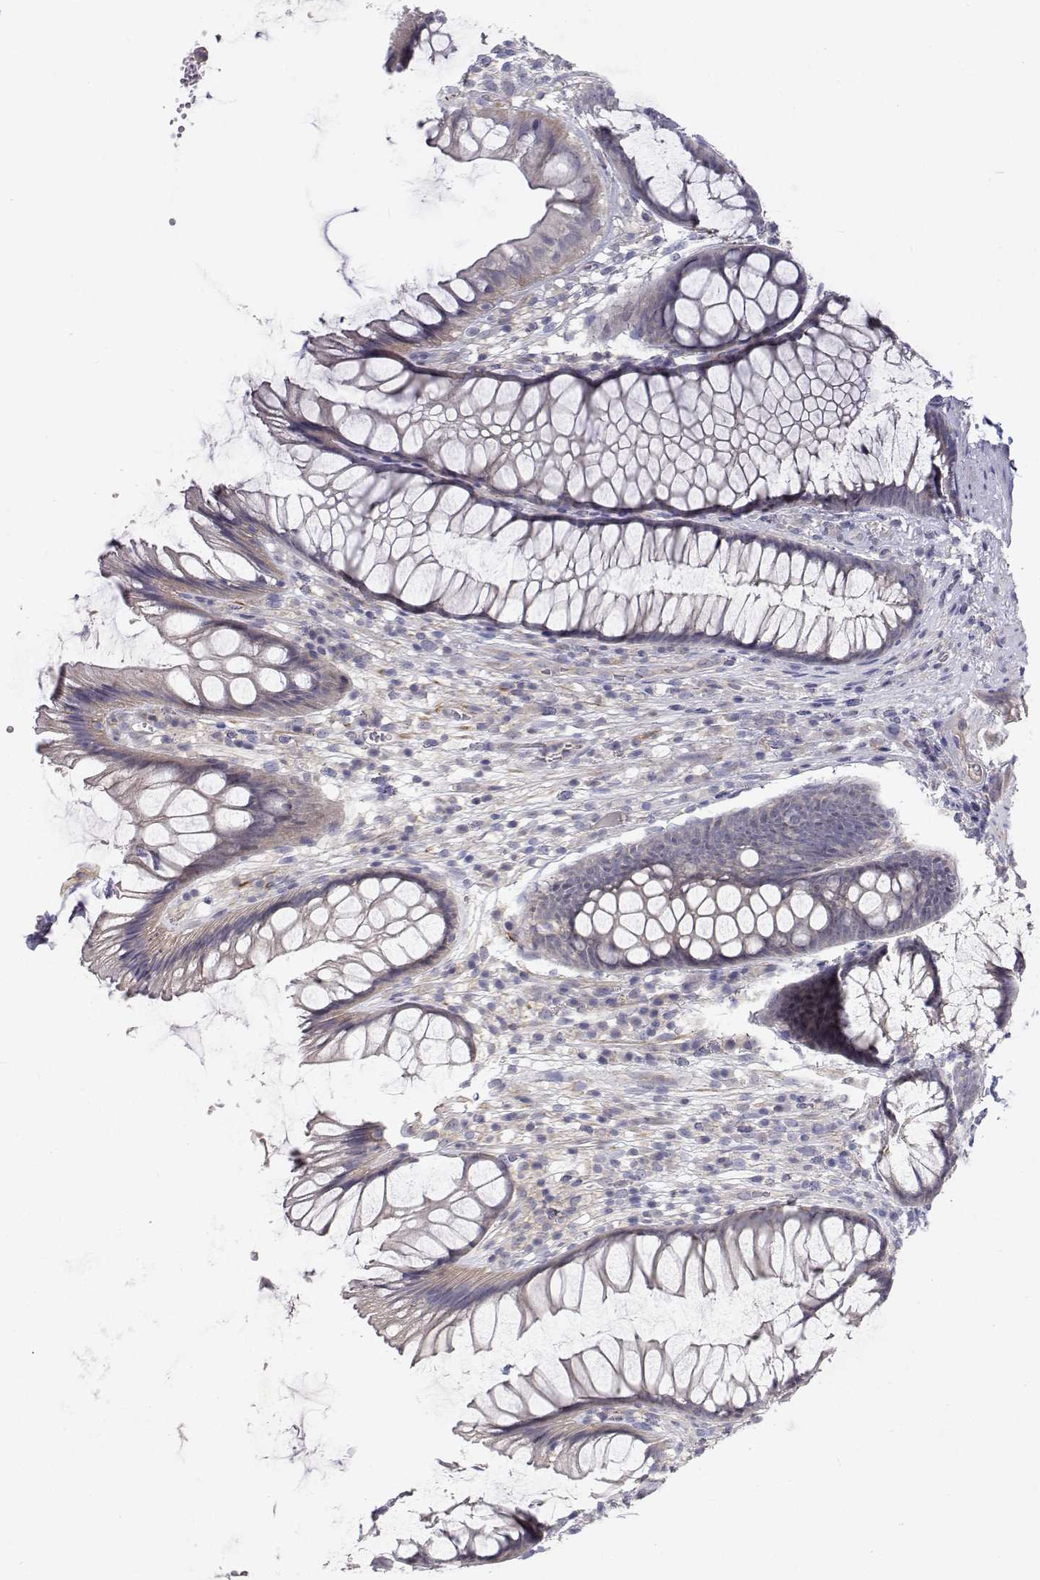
{"staining": {"intensity": "negative", "quantity": "none", "location": "none"}, "tissue": "rectum", "cell_type": "Glandular cells", "image_type": "normal", "snomed": [{"axis": "morphology", "description": "Normal tissue, NOS"}, {"axis": "topography", "description": "Rectum"}], "caption": "High power microscopy photomicrograph of an IHC photomicrograph of unremarkable rectum, revealing no significant expression in glandular cells.", "gene": "MYPN", "patient": {"sex": "male", "age": 53}}